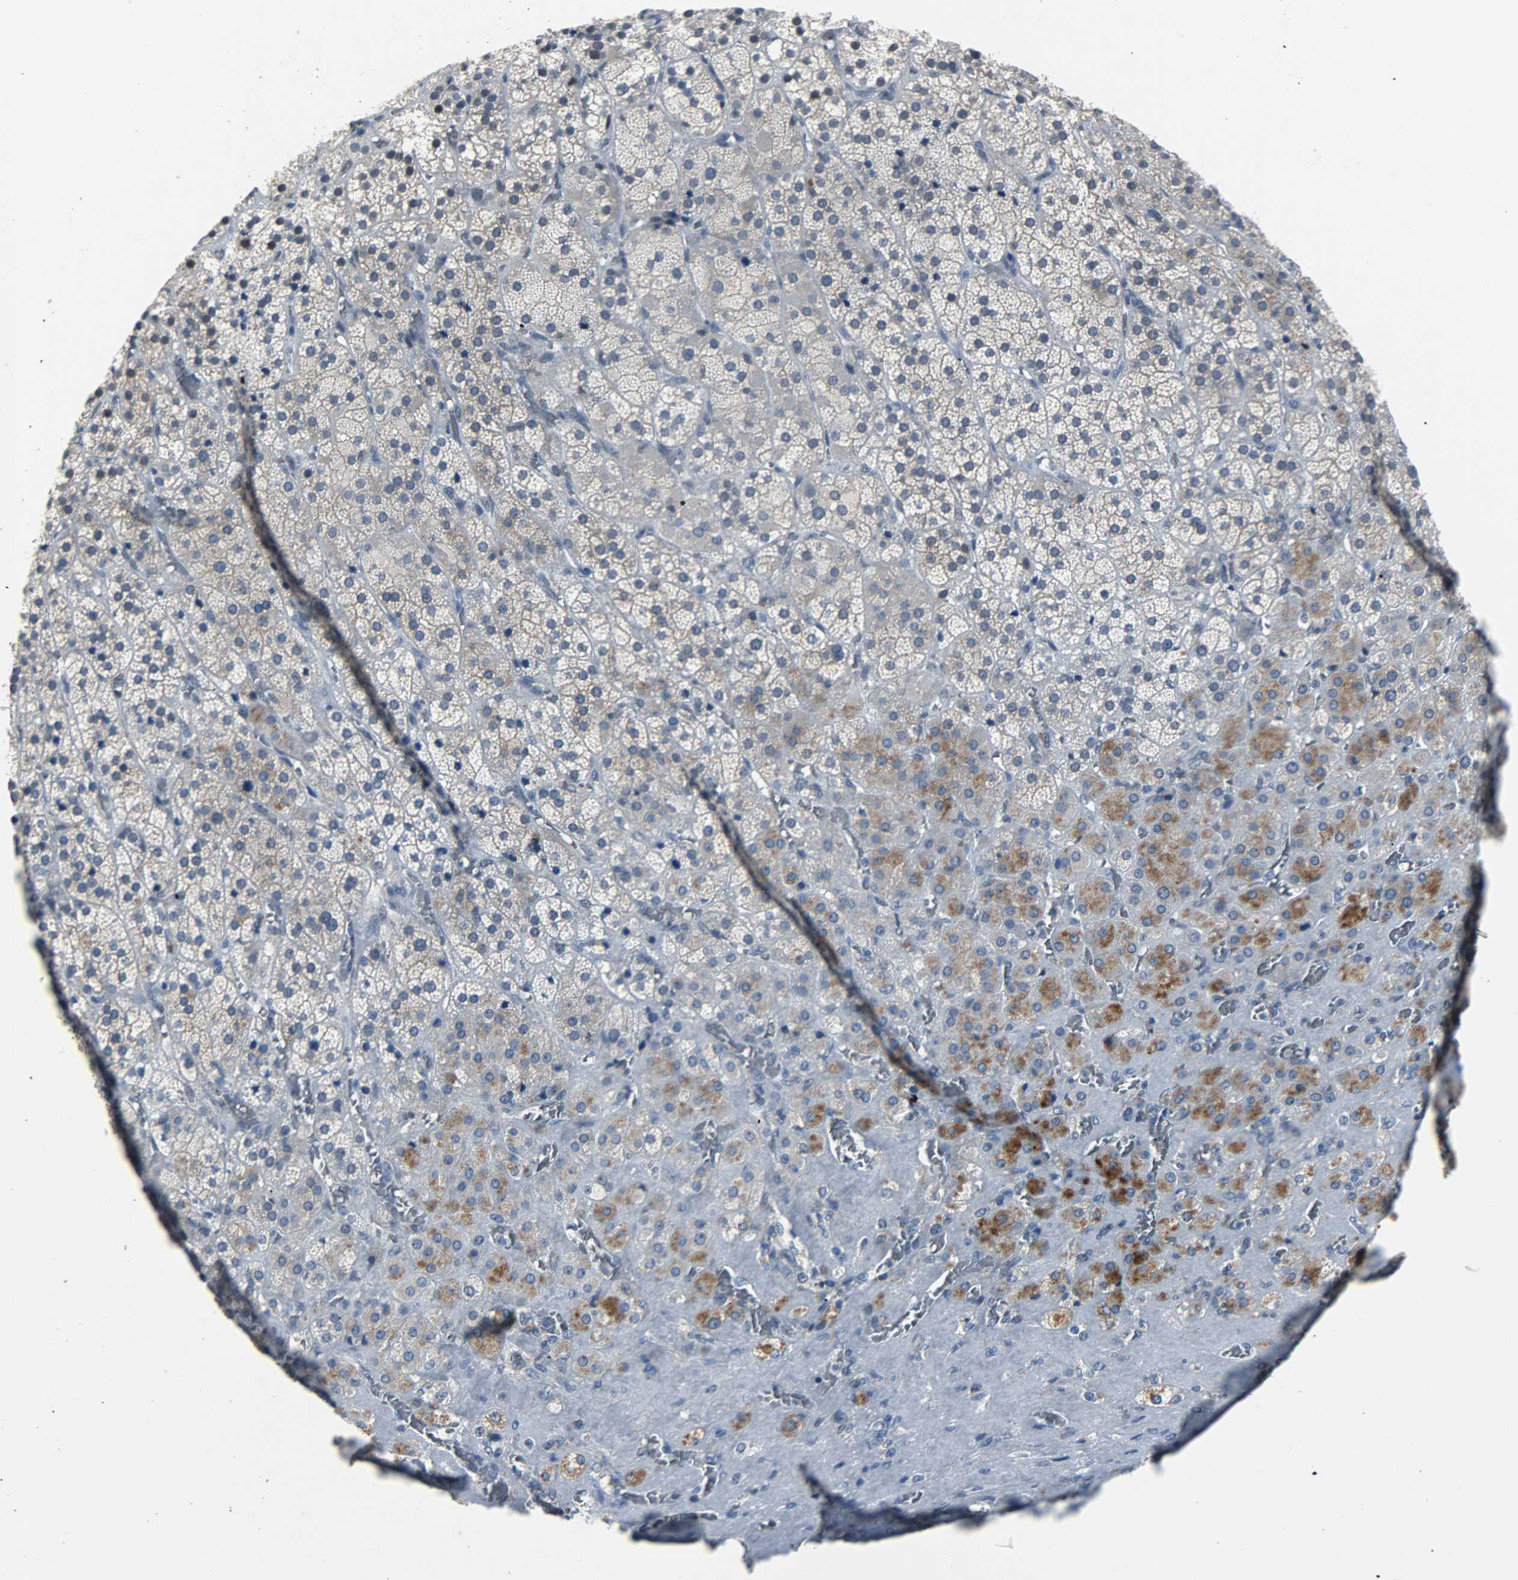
{"staining": {"intensity": "moderate", "quantity": "25%-75%", "location": "cytoplasmic/membranous"}, "tissue": "adrenal gland", "cell_type": "Glandular cells", "image_type": "normal", "snomed": [{"axis": "morphology", "description": "Normal tissue, NOS"}, {"axis": "topography", "description": "Adrenal gland"}], "caption": "Moderate cytoplasmic/membranous expression is seen in approximately 25%-75% of glandular cells in benign adrenal gland. The protein is shown in brown color, while the nuclei are stained blue.", "gene": "PPARG", "patient": {"sex": "female", "age": 71}}